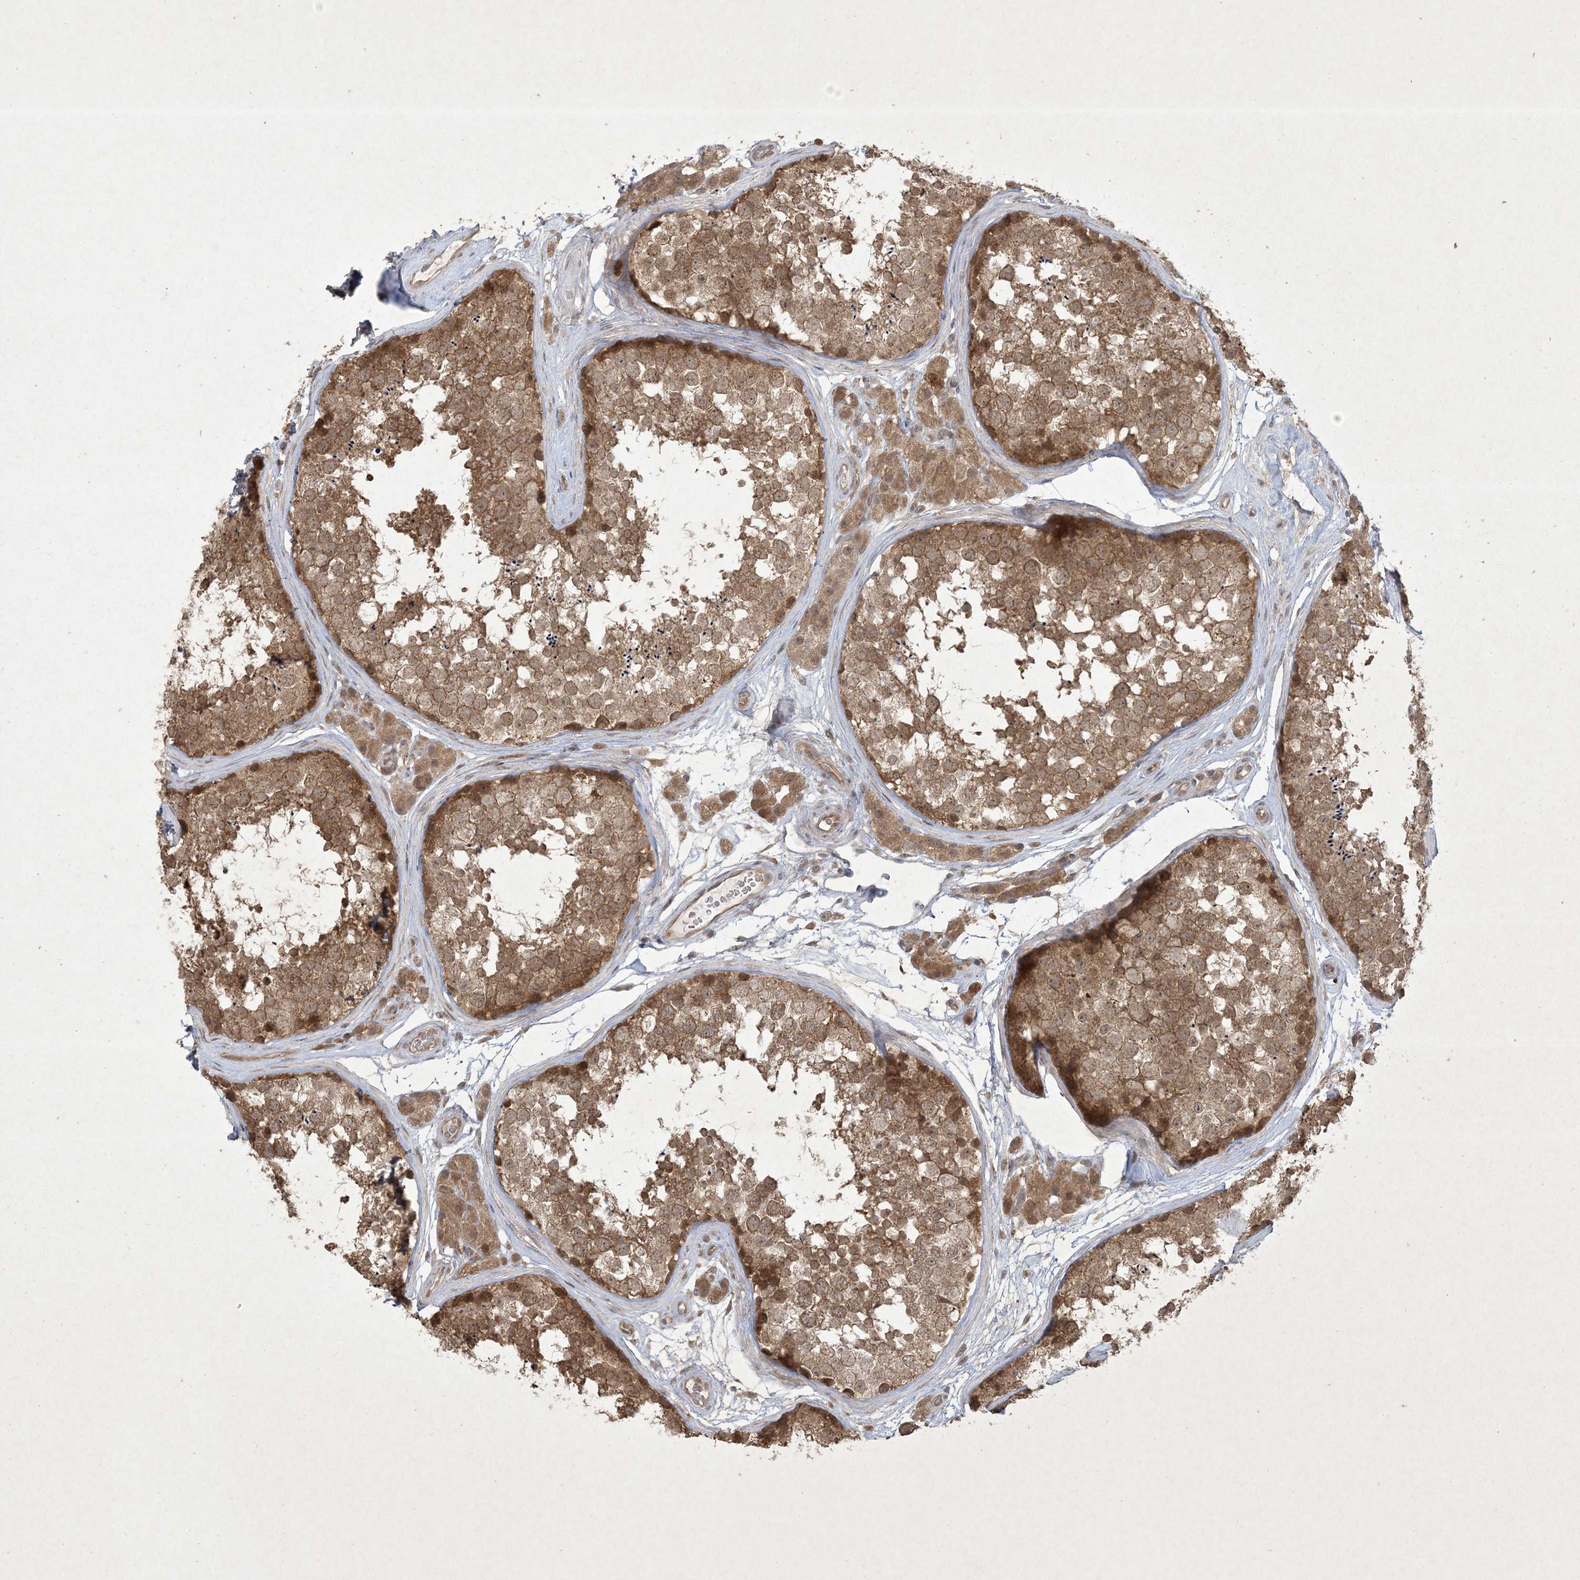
{"staining": {"intensity": "moderate", "quantity": ">75%", "location": "cytoplasmic/membranous,nuclear"}, "tissue": "testis", "cell_type": "Cells in seminiferous ducts", "image_type": "normal", "snomed": [{"axis": "morphology", "description": "Normal tissue, NOS"}, {"axis": "topography", "description": "Testis"}], "caption": "DAB immunohistochemical staining of normal testis shows moderate cytoplasmic/membranous,nuclear protein staining in about >75% of cells in seminiferous ducts.", "gene": "NRBP2", "patient": {"sex": "male", "age": 56}}